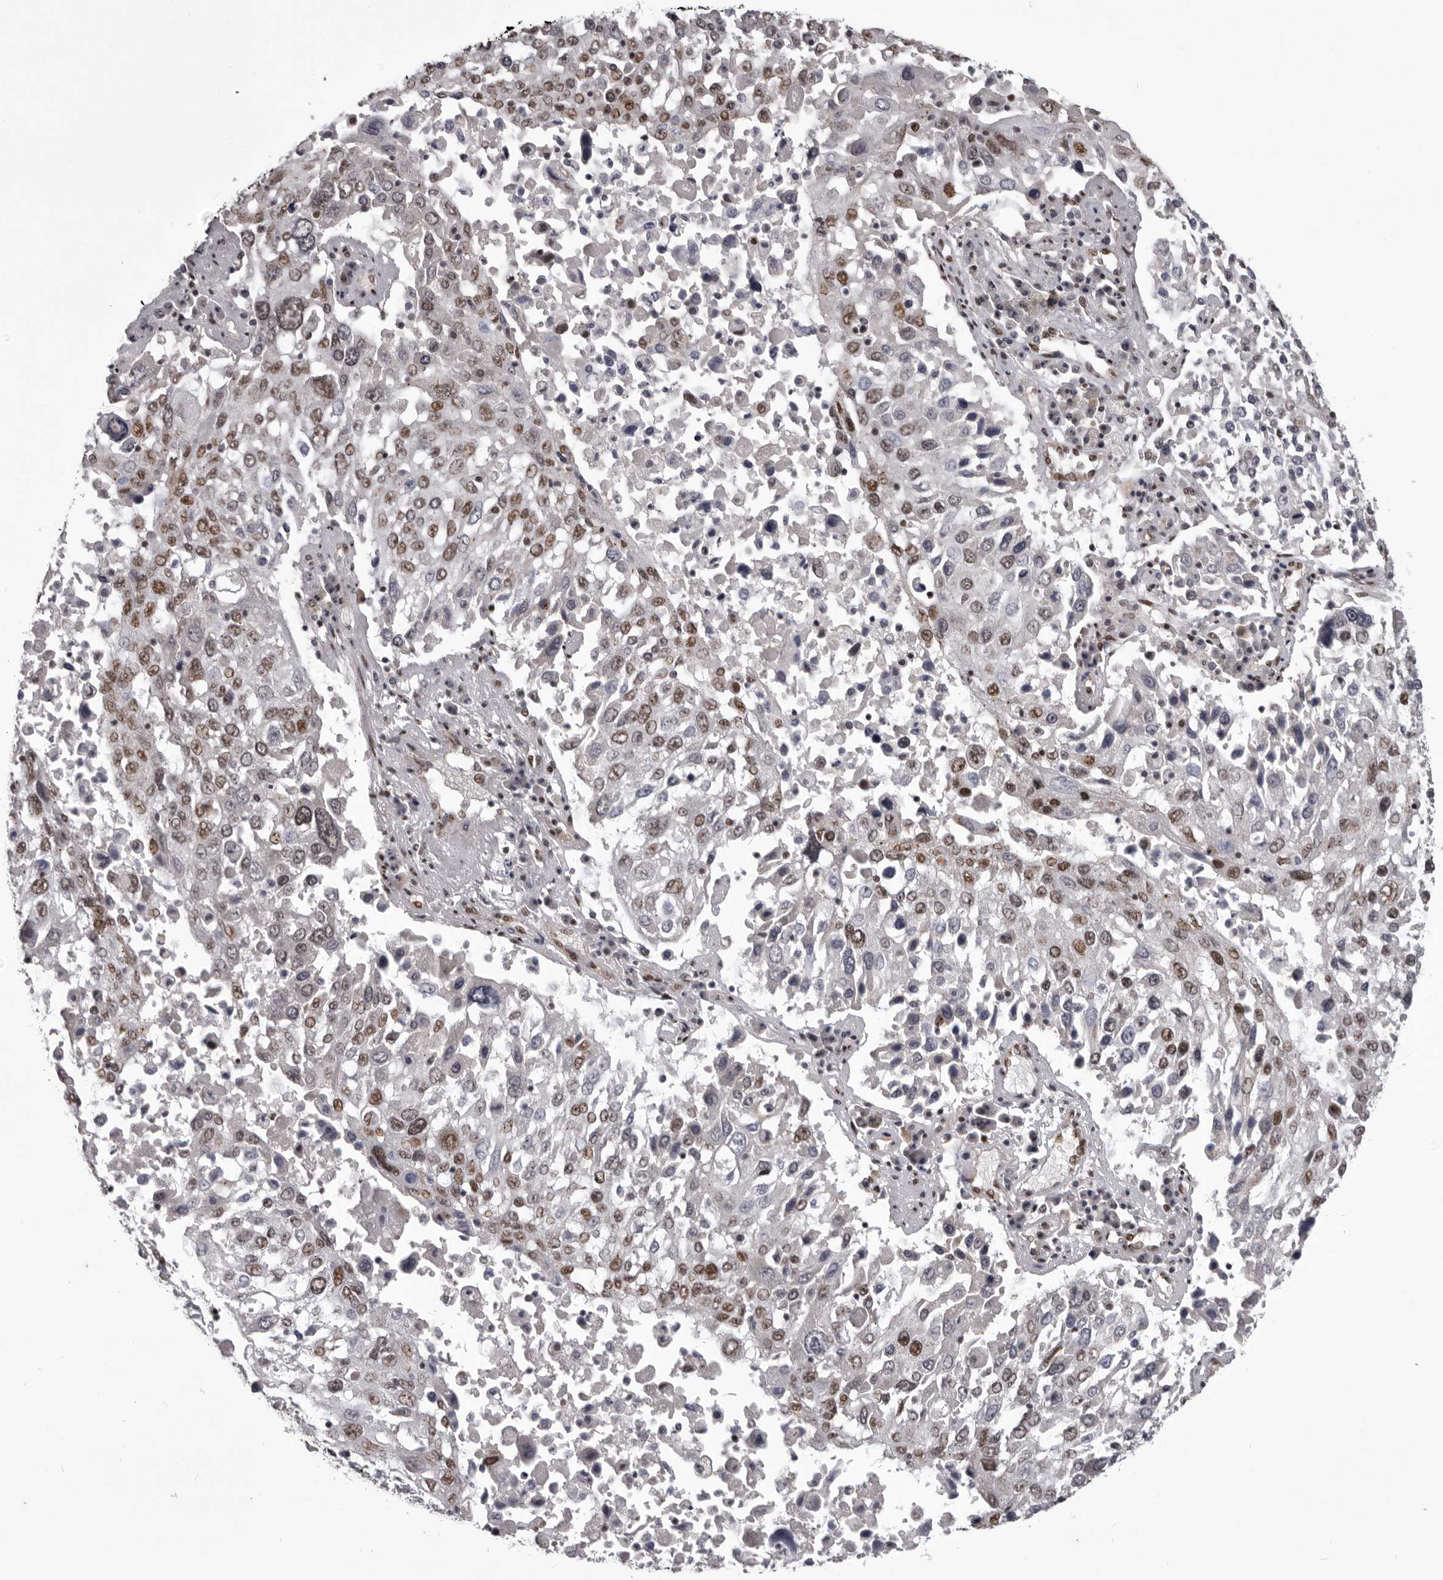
{"staining": {"intensity": "moderate", "quantity": ">75%", "location": "nuclear"}, "tissue": "lung cancer", "cell_type": "Tumor cells", "image_type": "cancer", "snomed": [{"axis": "morphology", "description": "Squamous cell carcinoma, NOS"}, {"axis": "topography", "description": "Lung"}], "caption": "This histopathology image exhibits IHC staining of human lung squamous cell carcinoma, with medium moderate nuclear positivity in approximately >75% of tumor cells.", "gene": "NUMA1", "patient": {"sex": "male", "age": 65}}